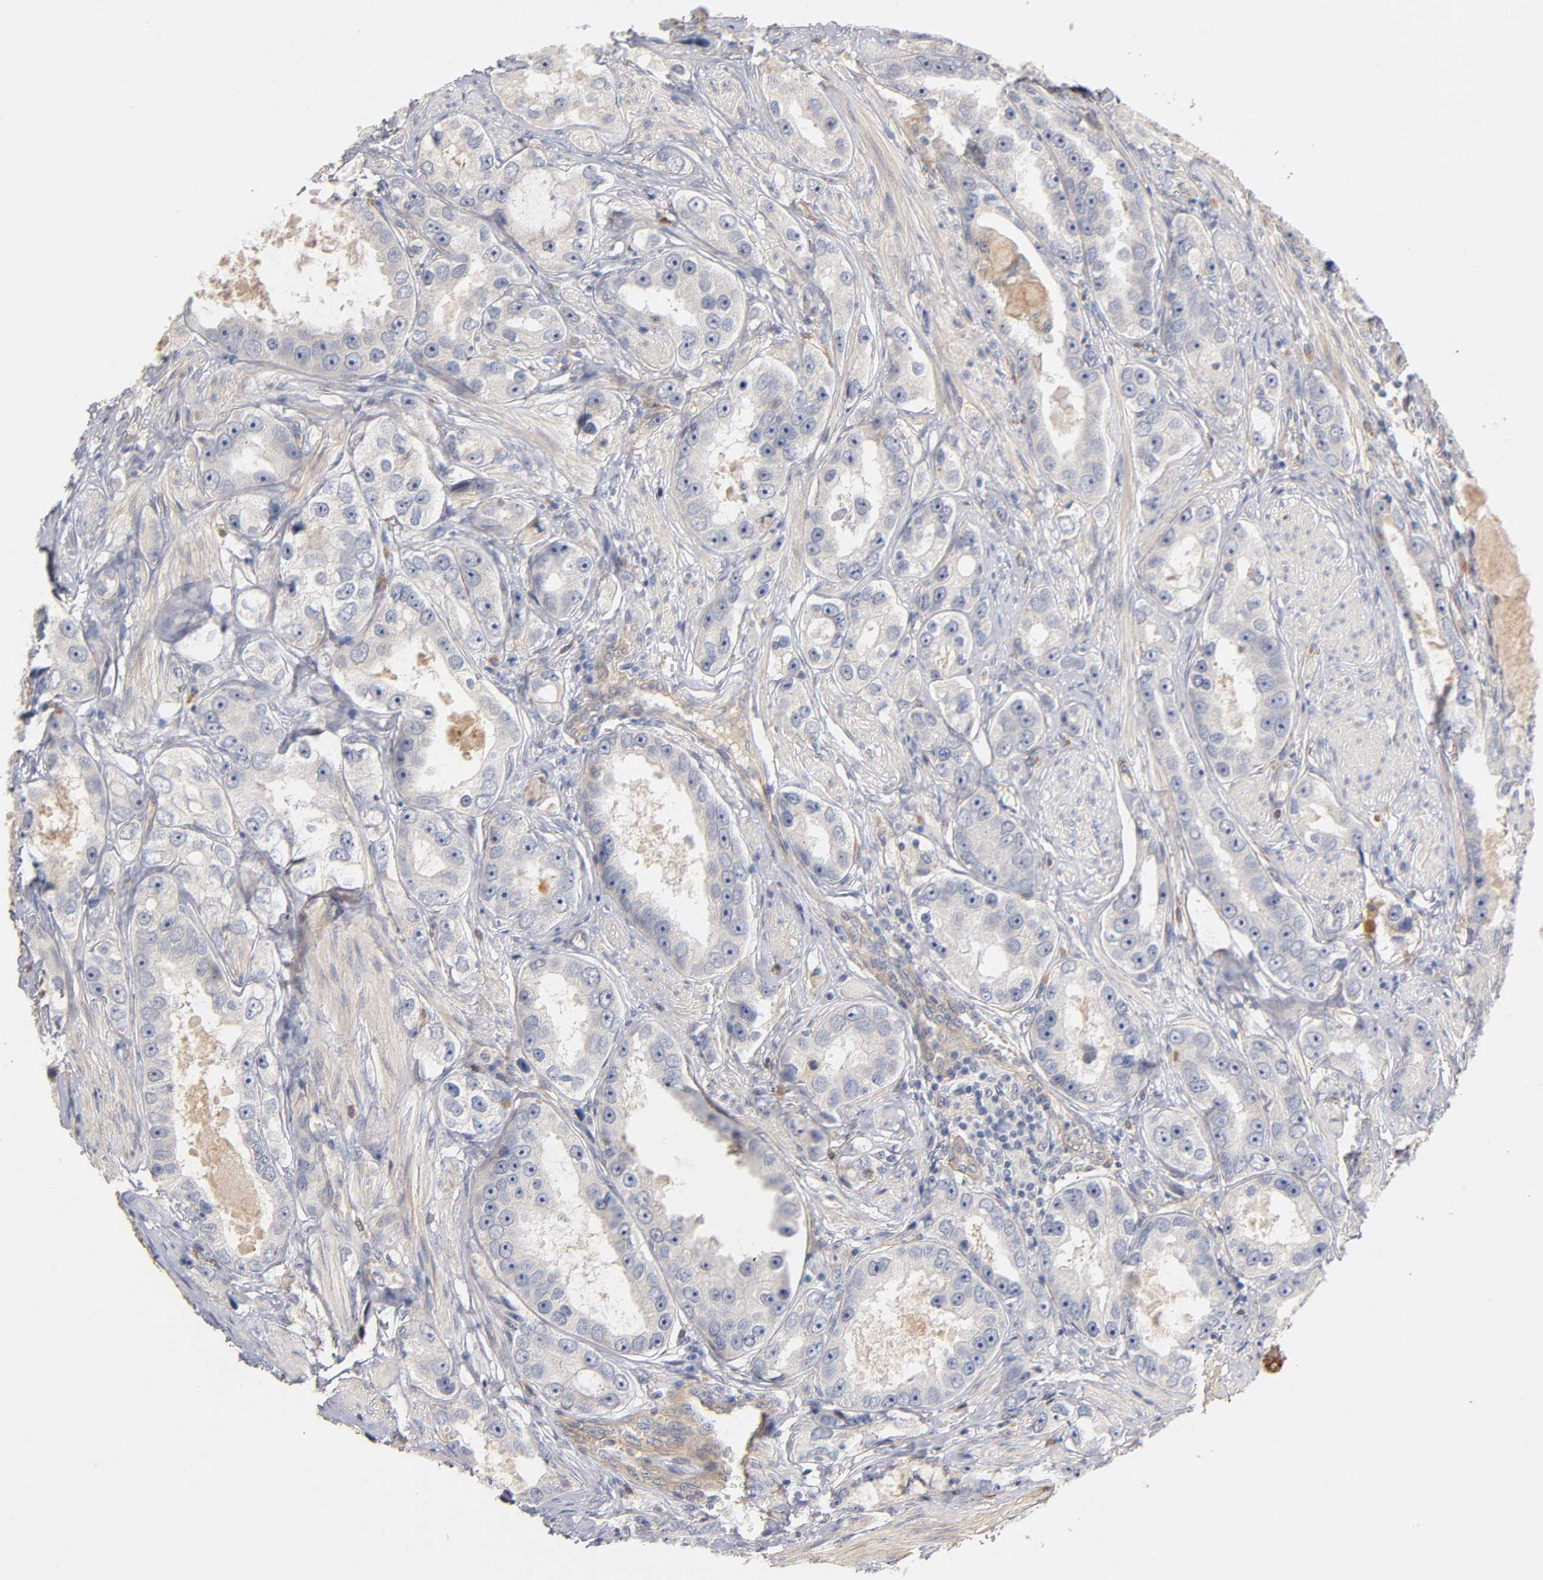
{"staining": {"intensity": "negative", "quantity": "none", "location": "none"}, "tissue": "prostate cancer", "cell_type": "Tumor cells", "image_type": "cancer", "snomed": [{"axis": "morphology", "description": "Adenocarcinoma, High grade"}, {"axis": "topography", "description": "Prostate"}], "caption": "DAB (3,3'-diaminobenzidine) immunohistochemical staining of human prostate cancer (high-grade adenocarcinoma) displays no significant positivity in tumor cells.", "gene": "LAMB1", "patient": {"sex": "male", "age": 63}}